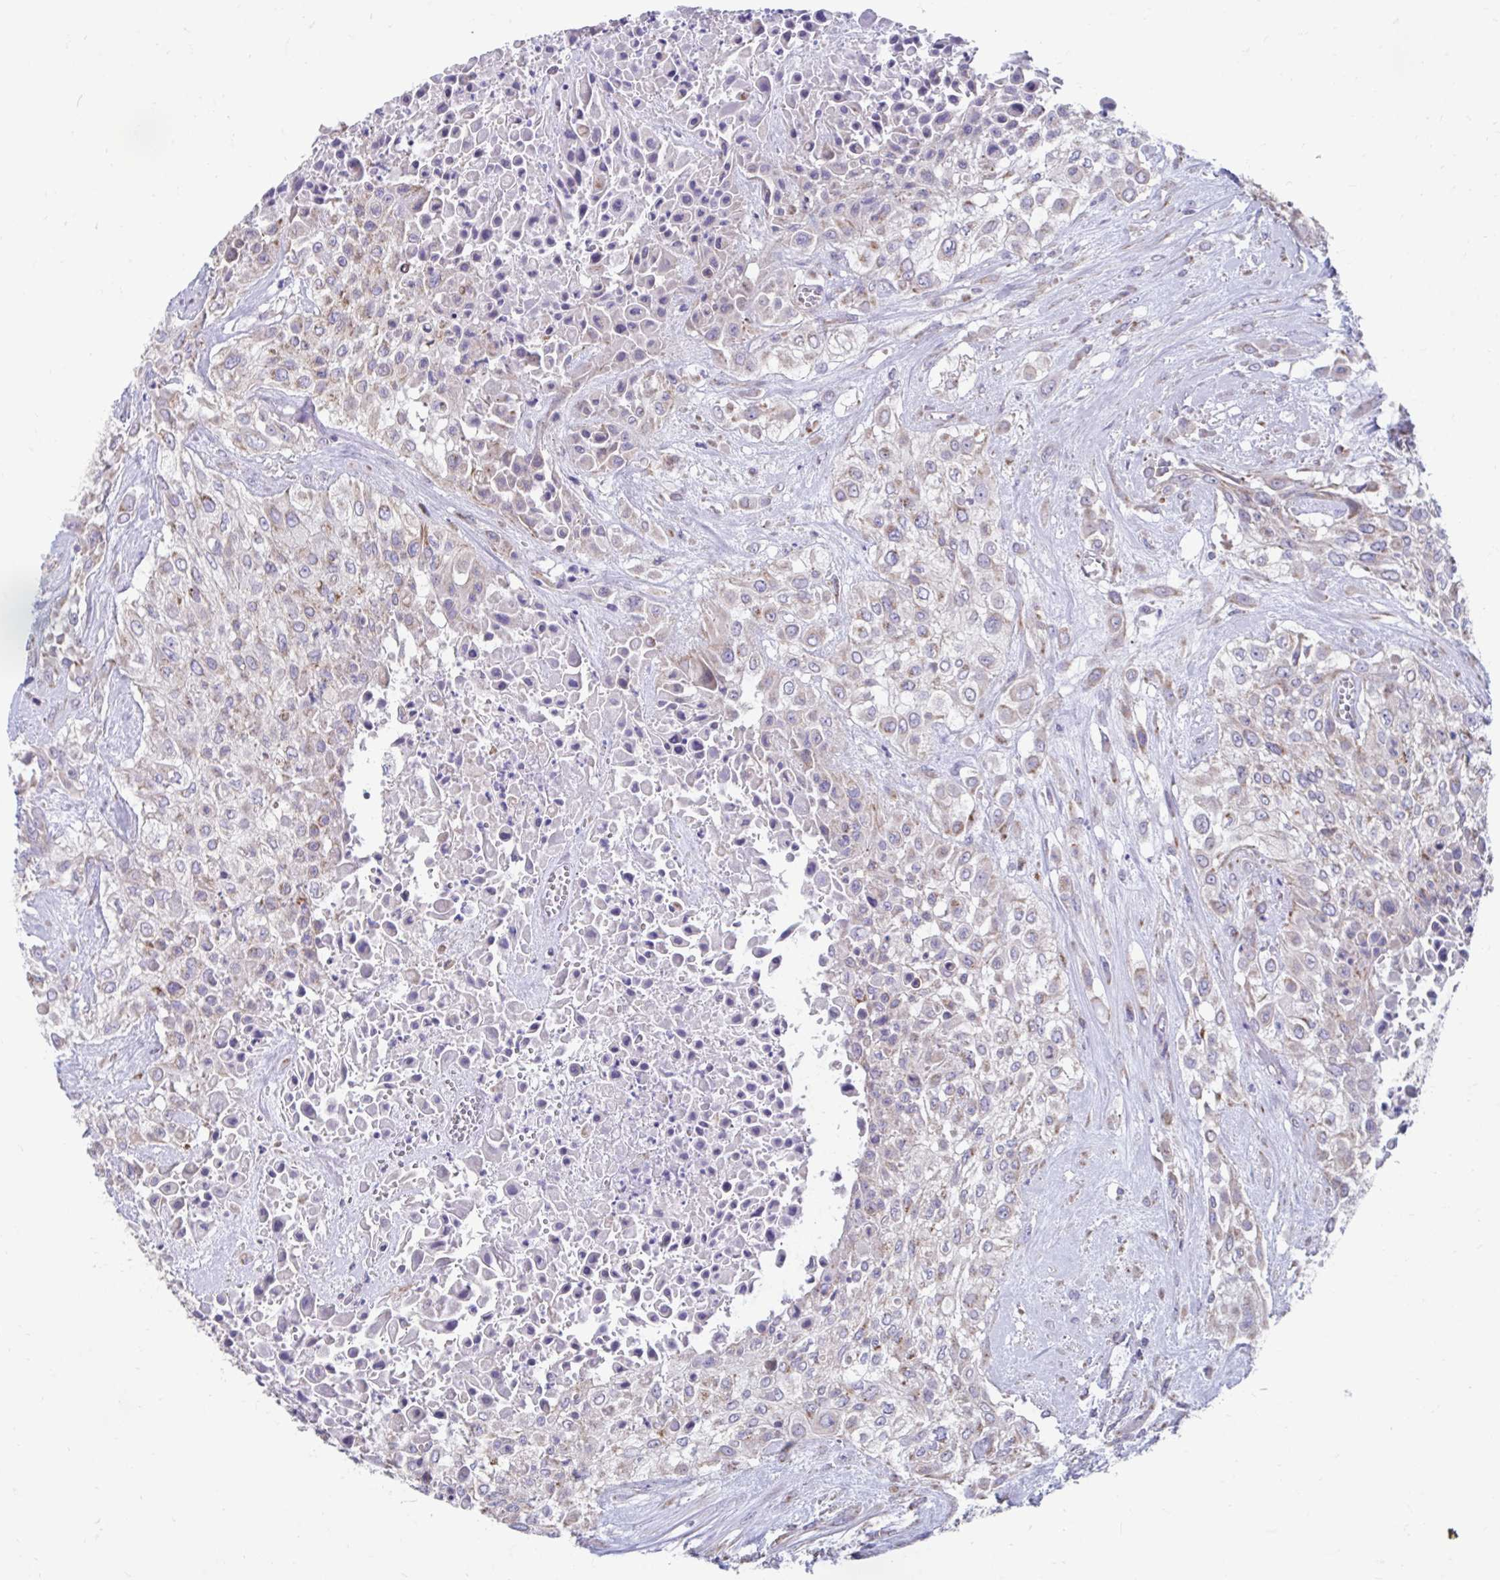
{"staining": {"intensity": "weak", "quantity": "<25%", "location": "cytoplasmic/membranous"}, "tissue": "urothelial cancer", "cell_type": "Tumor cells", "image_type": "cancer", "snomed": [{"axis": "morphology", "description": "Urothelial carcinoma, High grade"}, {"axis": "topography", "description": "Urinary bladder"}], "caption": "Urothelial carcinoma (high-grade) was stained to show a protein in brown. There is no significant staining in tumor cells.", "gene": "LINGO4", "patient": {"sex": "male", "age": 57}}